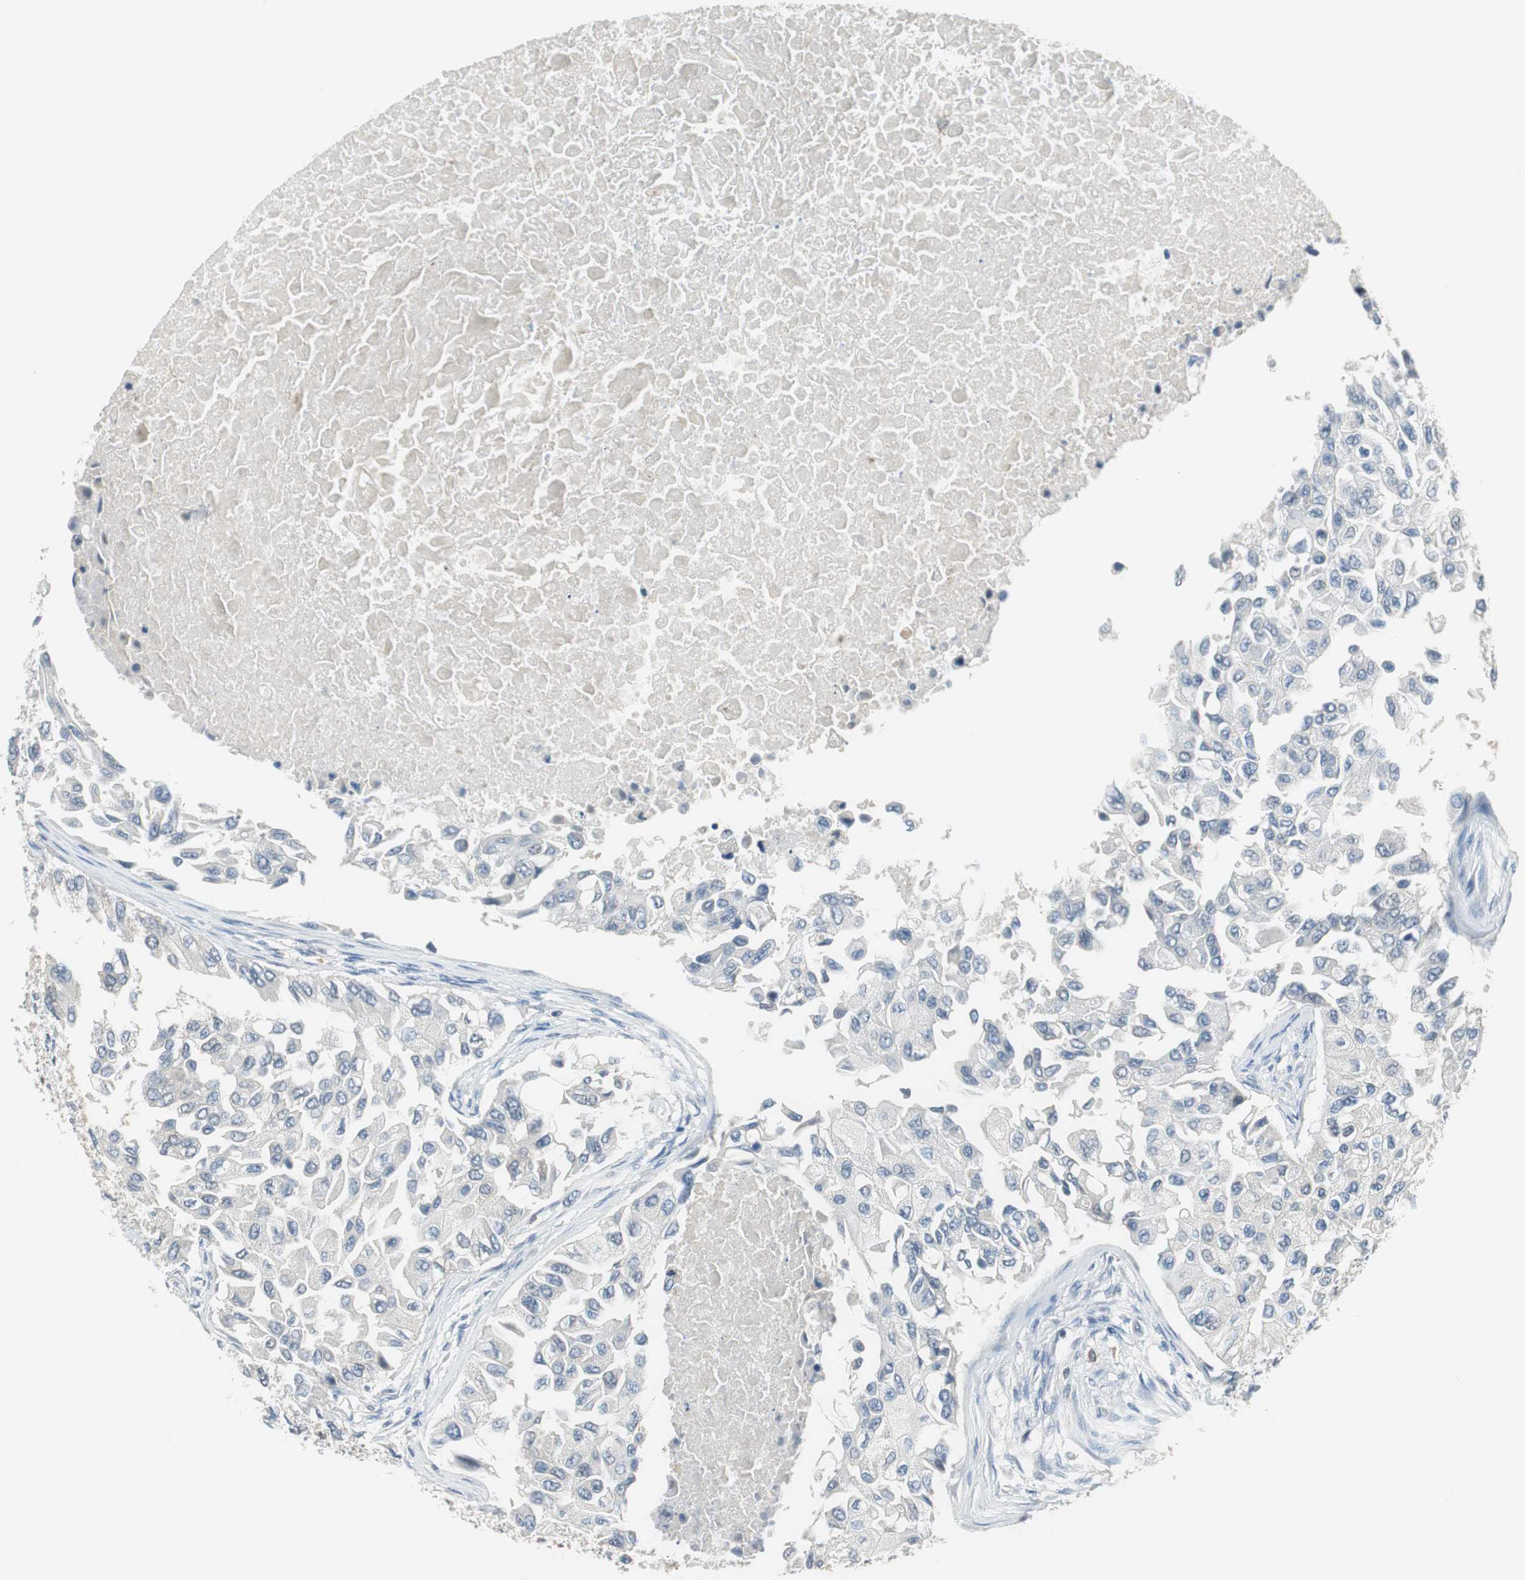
{"staining": {"intensity": "negative", "quantity": "none", "location": "none"}, "tissue": "breast cancer", "cell_type": "Tumor cells", "image_type": "cancer", "snomed": [{"axis": "morphology", "description": "Normal tissue, NOS"}, {"axis": "morphology", "description": "Duct carcinoma"}, {"axis": "topography", "description": "Breast"}], "caption": "The micrograph demonstrates no significant staining in tumor cells of breast cancer.", "gene": "MSTO1", "patient": {"sex": "female", "age": 49}}